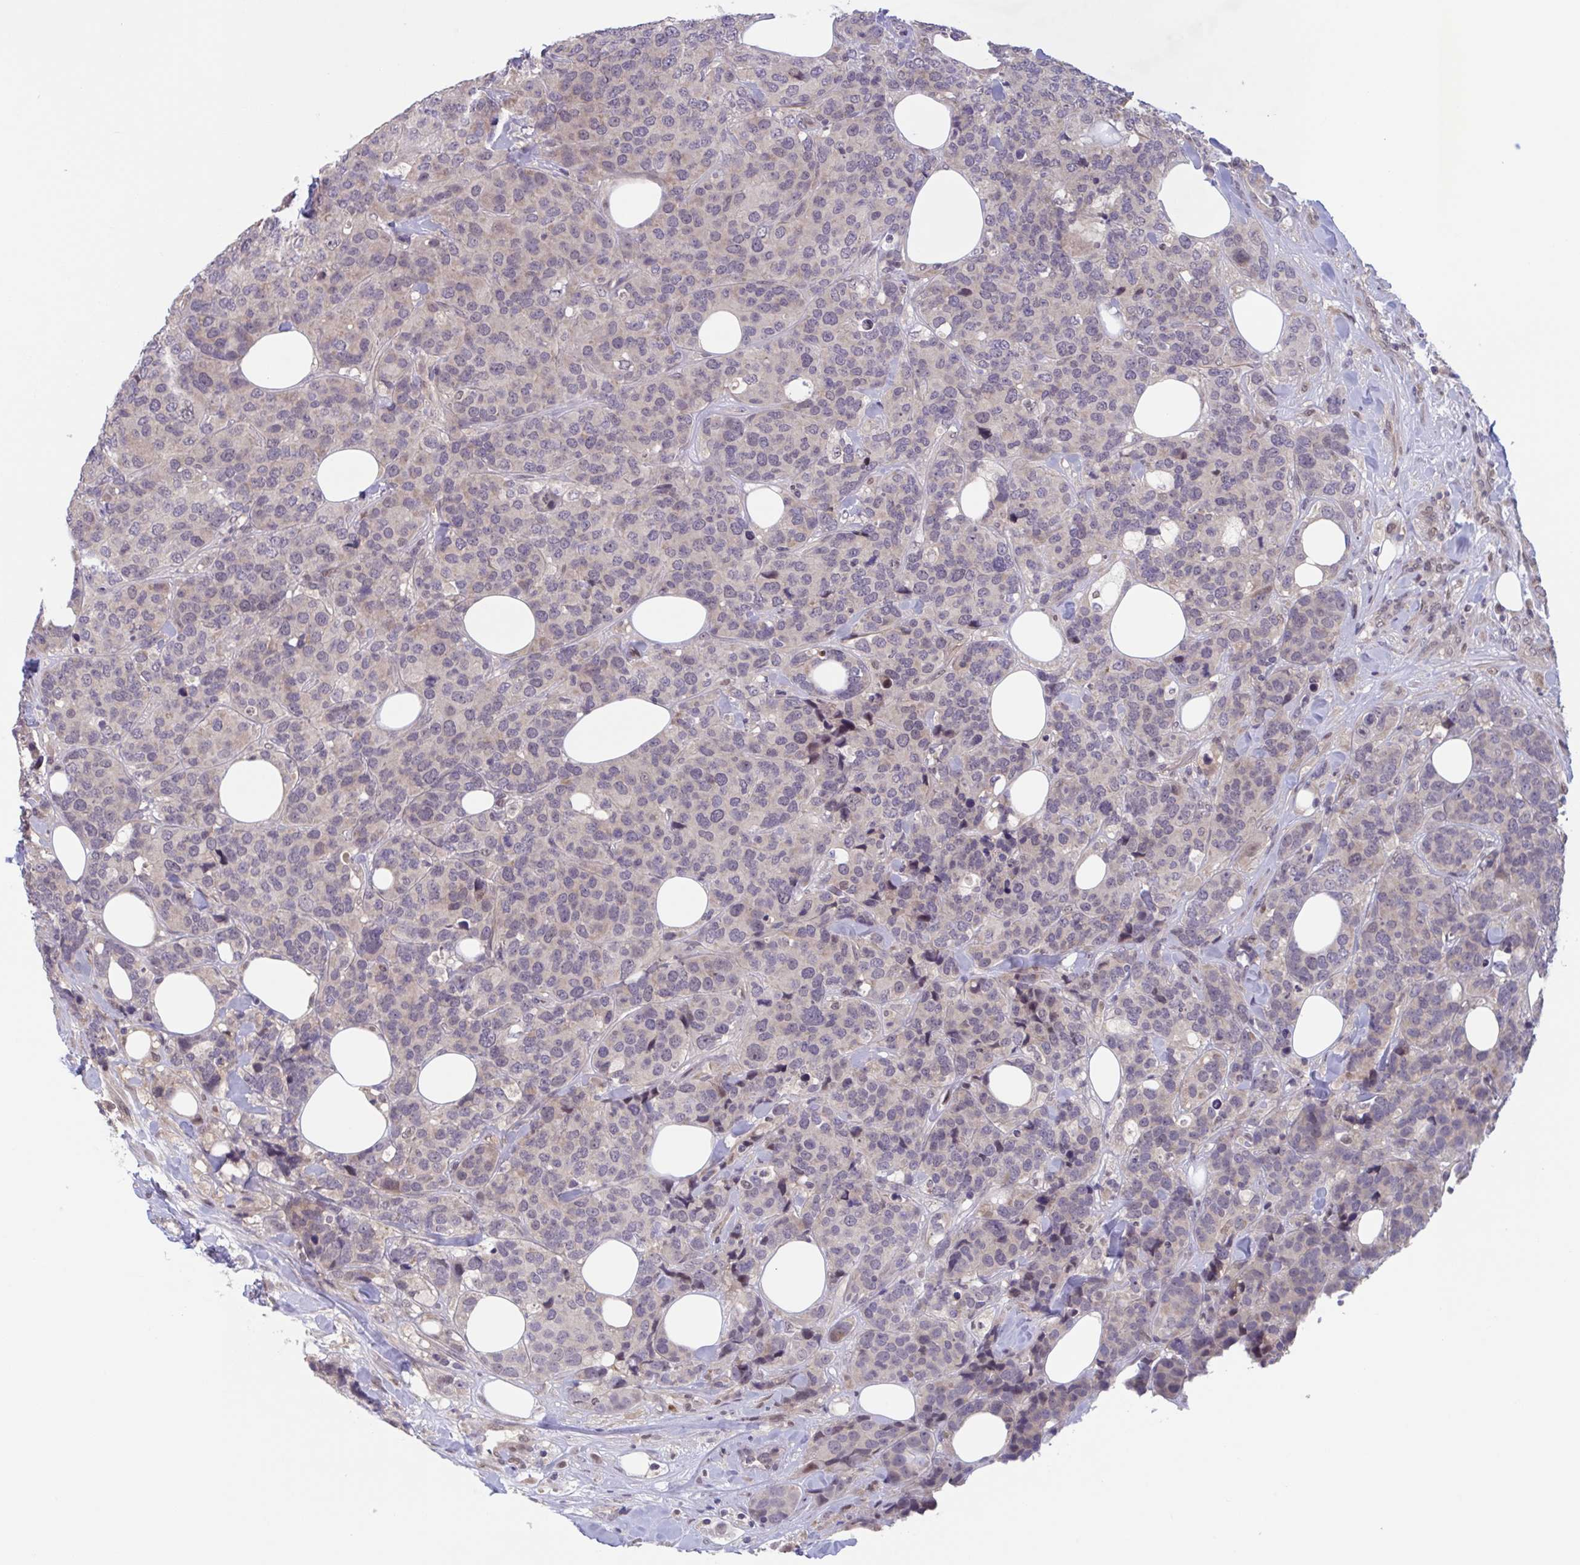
{"staining": {"intensity": "weak", "quantity": "<25%", "location": "cytoplasmic/membranous"}, "tissue": "breast cancer", "cell_type": "Tumor cells", "image_type": "cancer", "snomed": [{"axis": "morphology", "description": "Lobular carcinoma"}, {"axis": "topography", "description": "Breast"}], "caption": "This is an immunohistochemistry photomicrograph of breast cancer (lobular carcinoma). There is no expression in tumor cells.", "gene": "RIOK1", "patient": {"sex": "female", "age": 59}}